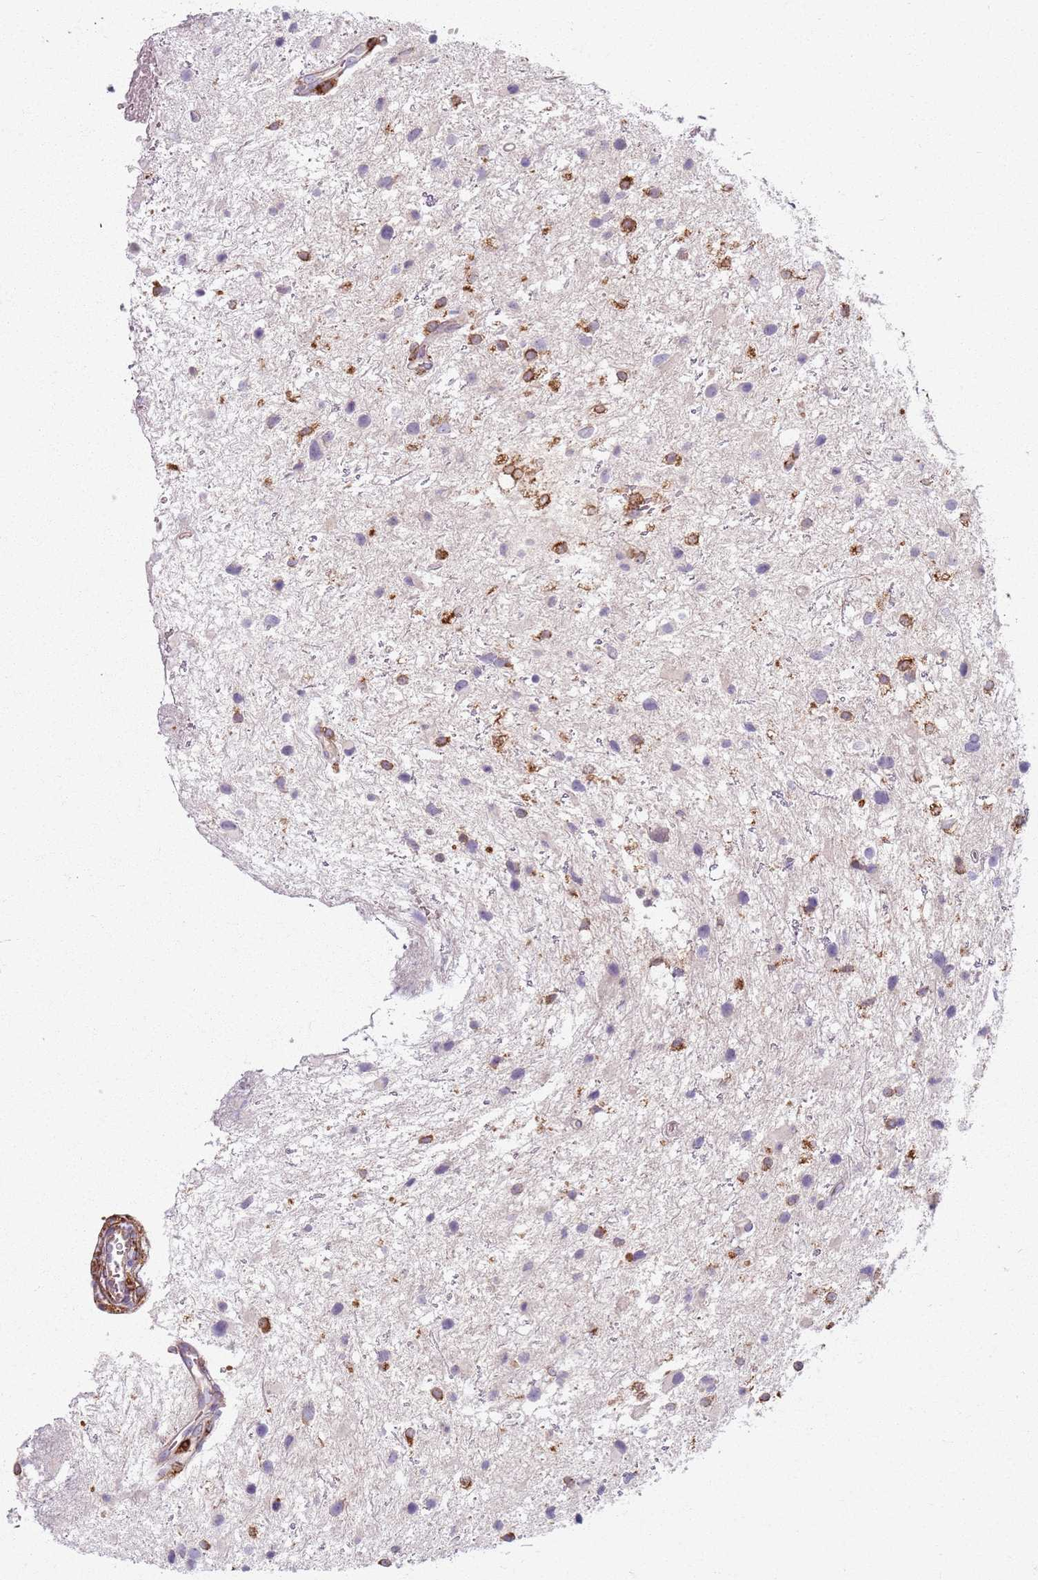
{"staining": {"intensity": "negative", "quantity": "none", "location": "none"}, "tissue": "glioma", "cell_type": "Tumor cells", "image_type": "cancer", "snomed": [{"axis": "morphology", "description": "Glioma, malignant, Low grade"}, {"axis": "topography", "description": "Brain"}], "caption": "A histopathology image of human glioma is negative for staining in tumor cells.", "gene": "COLGALT1", "patient": {"sex": "female", "age": 32}}